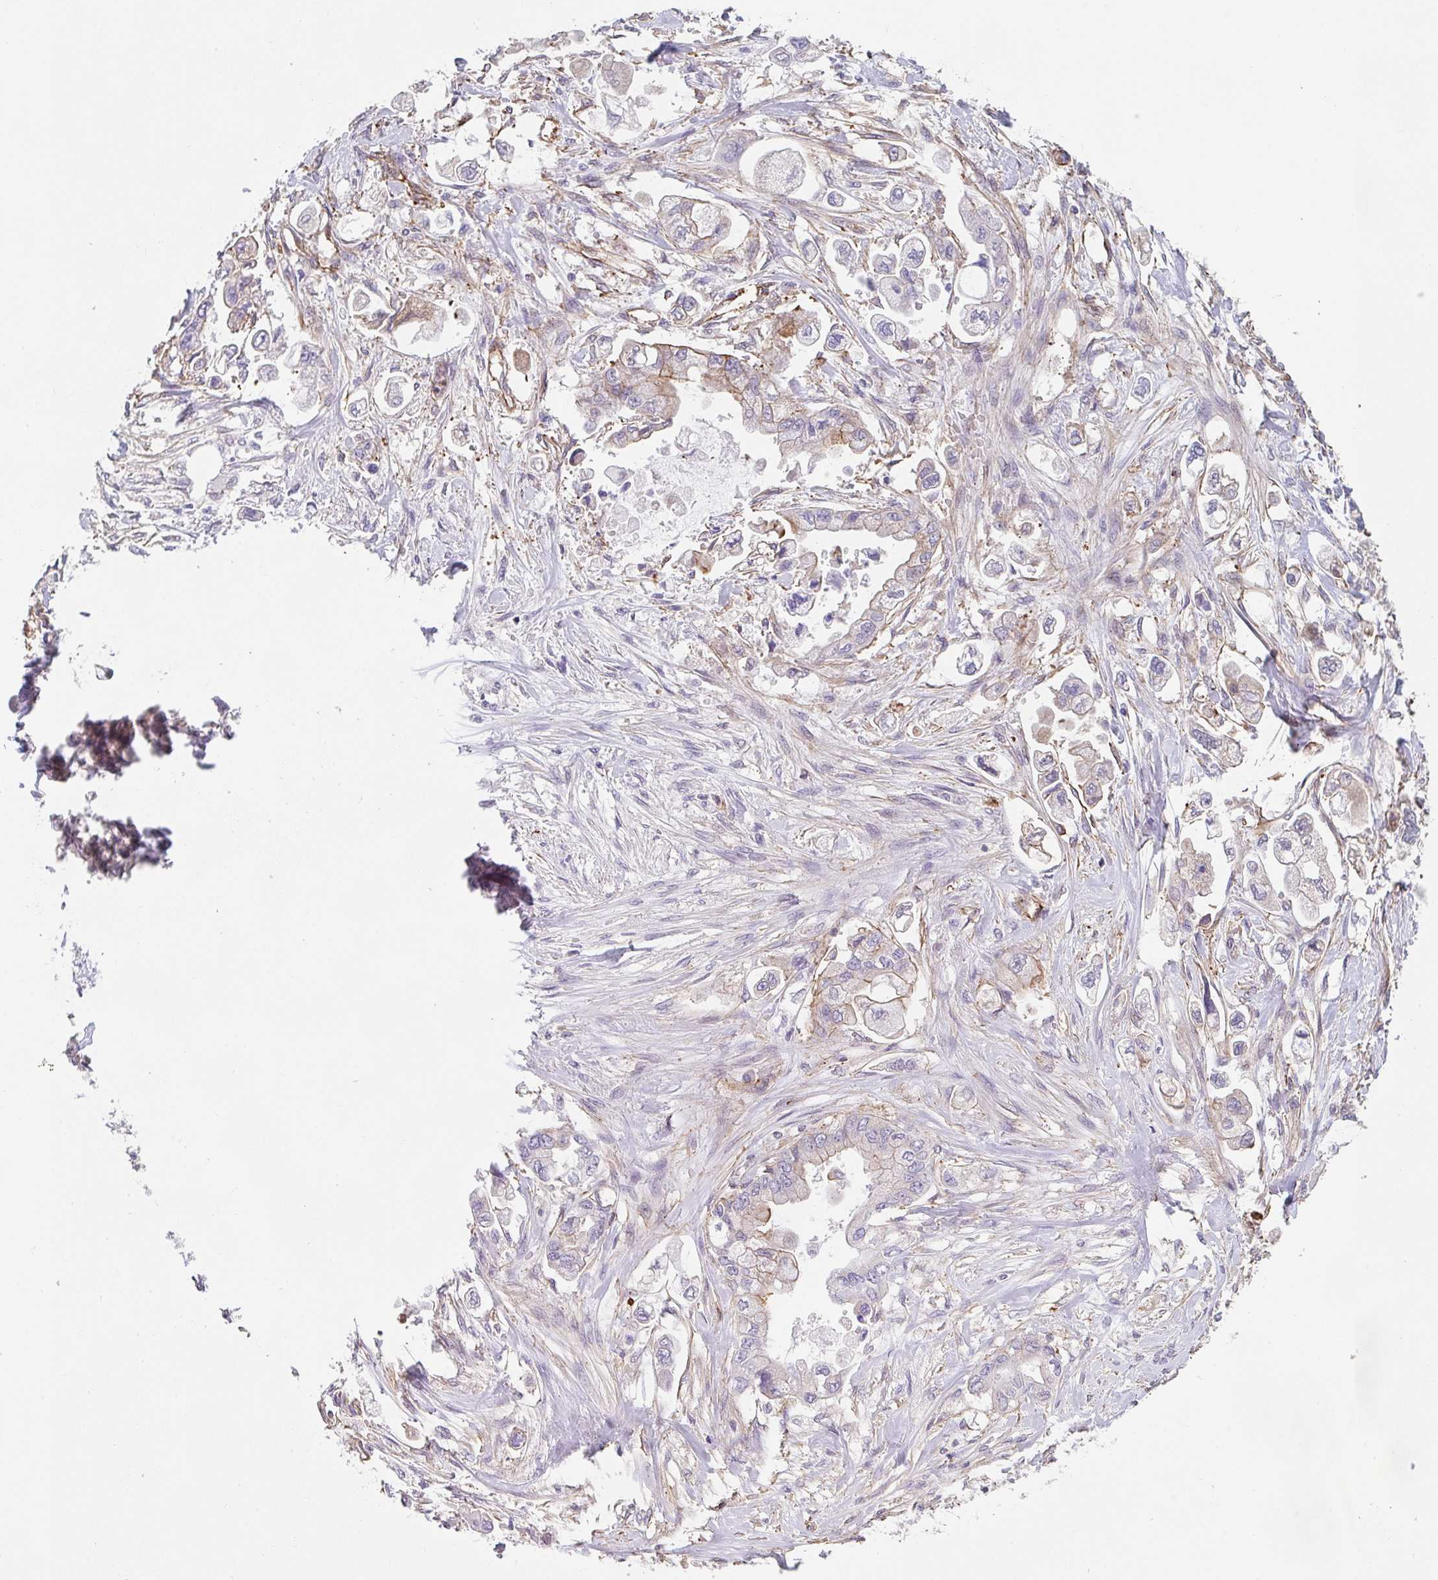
{"staining": {"intensity": "moderate", "quantity": "<25%", "location": "cytoplasmic/membranous"}, "tissue": "stomach cancer", "cell_type": "Tumor cells", "image_type": "cancer", "snomed": [{"axis": "morphology", "description": "Adenocarcinoma, NOS"}, {"axis": "topography", "description": "Stomach"}], "caption": "Stomach cancer (adenocarcinoma) stained with a brown dye demonstrates moderate cytoplasmic/membranous positive positivity in approximately <25% of tumor cells.", "gene": "DBN1", "patient": {"sex": "male", "age": 62}}